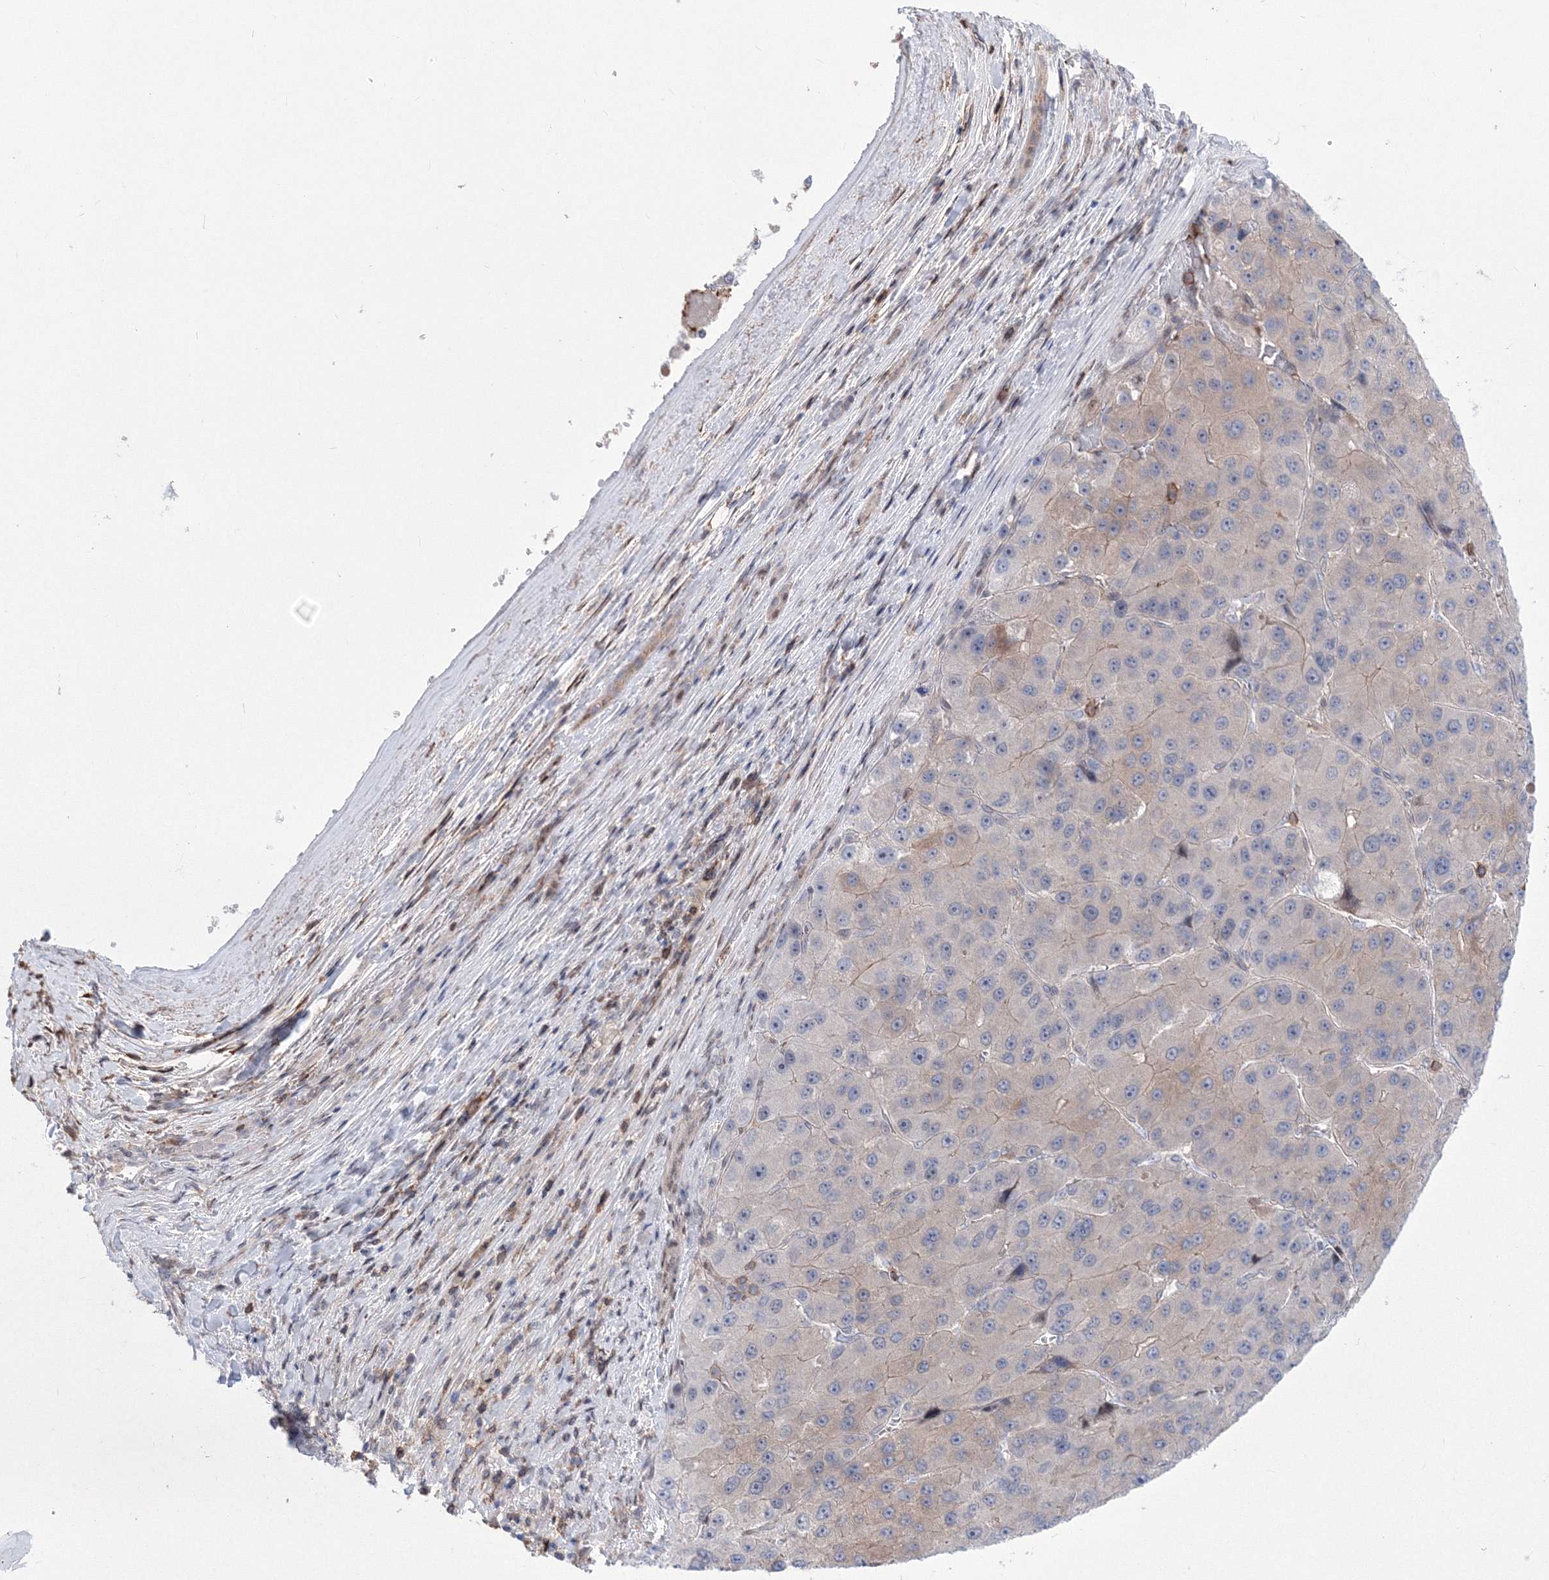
{"staining": {"intensity": "negative", "quantity": "none", "location": "none"}, "tissue": "liver cancer", "cell_type": "Tumor cells", "image_type": "cancer", "snomed": [{"axis": "morphology", "description": "Carcinoma, Hepatocellular, NOS"}, {"axis": "topography", "description": "Liver"}], "caption": "A high-resolution micrograph shows immunohistochemistry (IHC) staining of hepatocellular carcinoma (liver), which displays no significant positivity in tumor cells.", "gene": "RNPEPL1", "patient": {"sex": "female", "age": 73}}